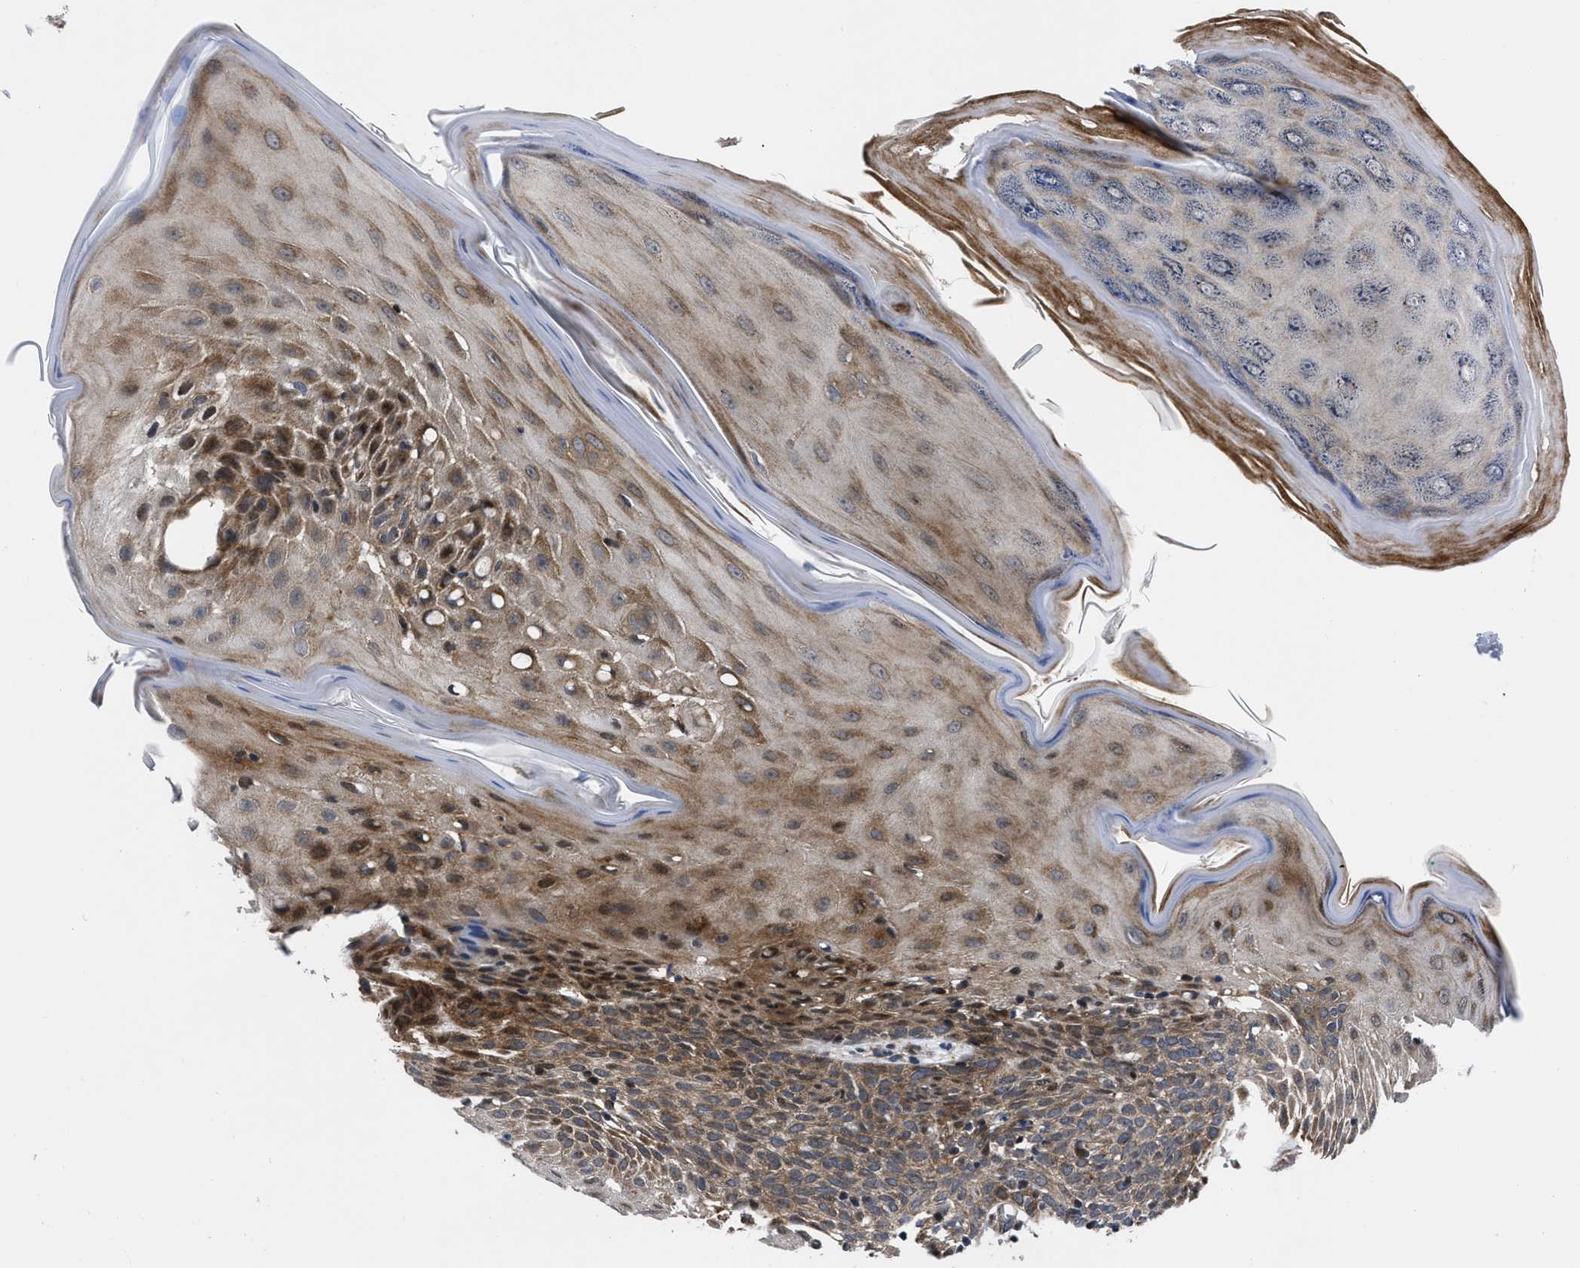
{"staining": {"intensity": "moderate", "quantity": ">75%", "location": "cytoplasmic/membranous"}, "tissue": "skin cancer", "cell_type": "Tumor cells", "image_type": "cancer", "snomed": [{"axis": "morphology", "description": "Basal cell carcinoma"}, {"axis": "topography", "description": "Skin"}], "caption": "Immunohistochemical staining of skin basal cell carcinoma demonstrates moderate cytoplasmic/membranous protein expression in approximately >75% of tumor cells. (DAB (3,3'-diaminobenzidine) IHC, brown staining for protein, blue staining for nuclei).", "gene": "PPWD1", "patient": {"sex": "male", "age": 60}}